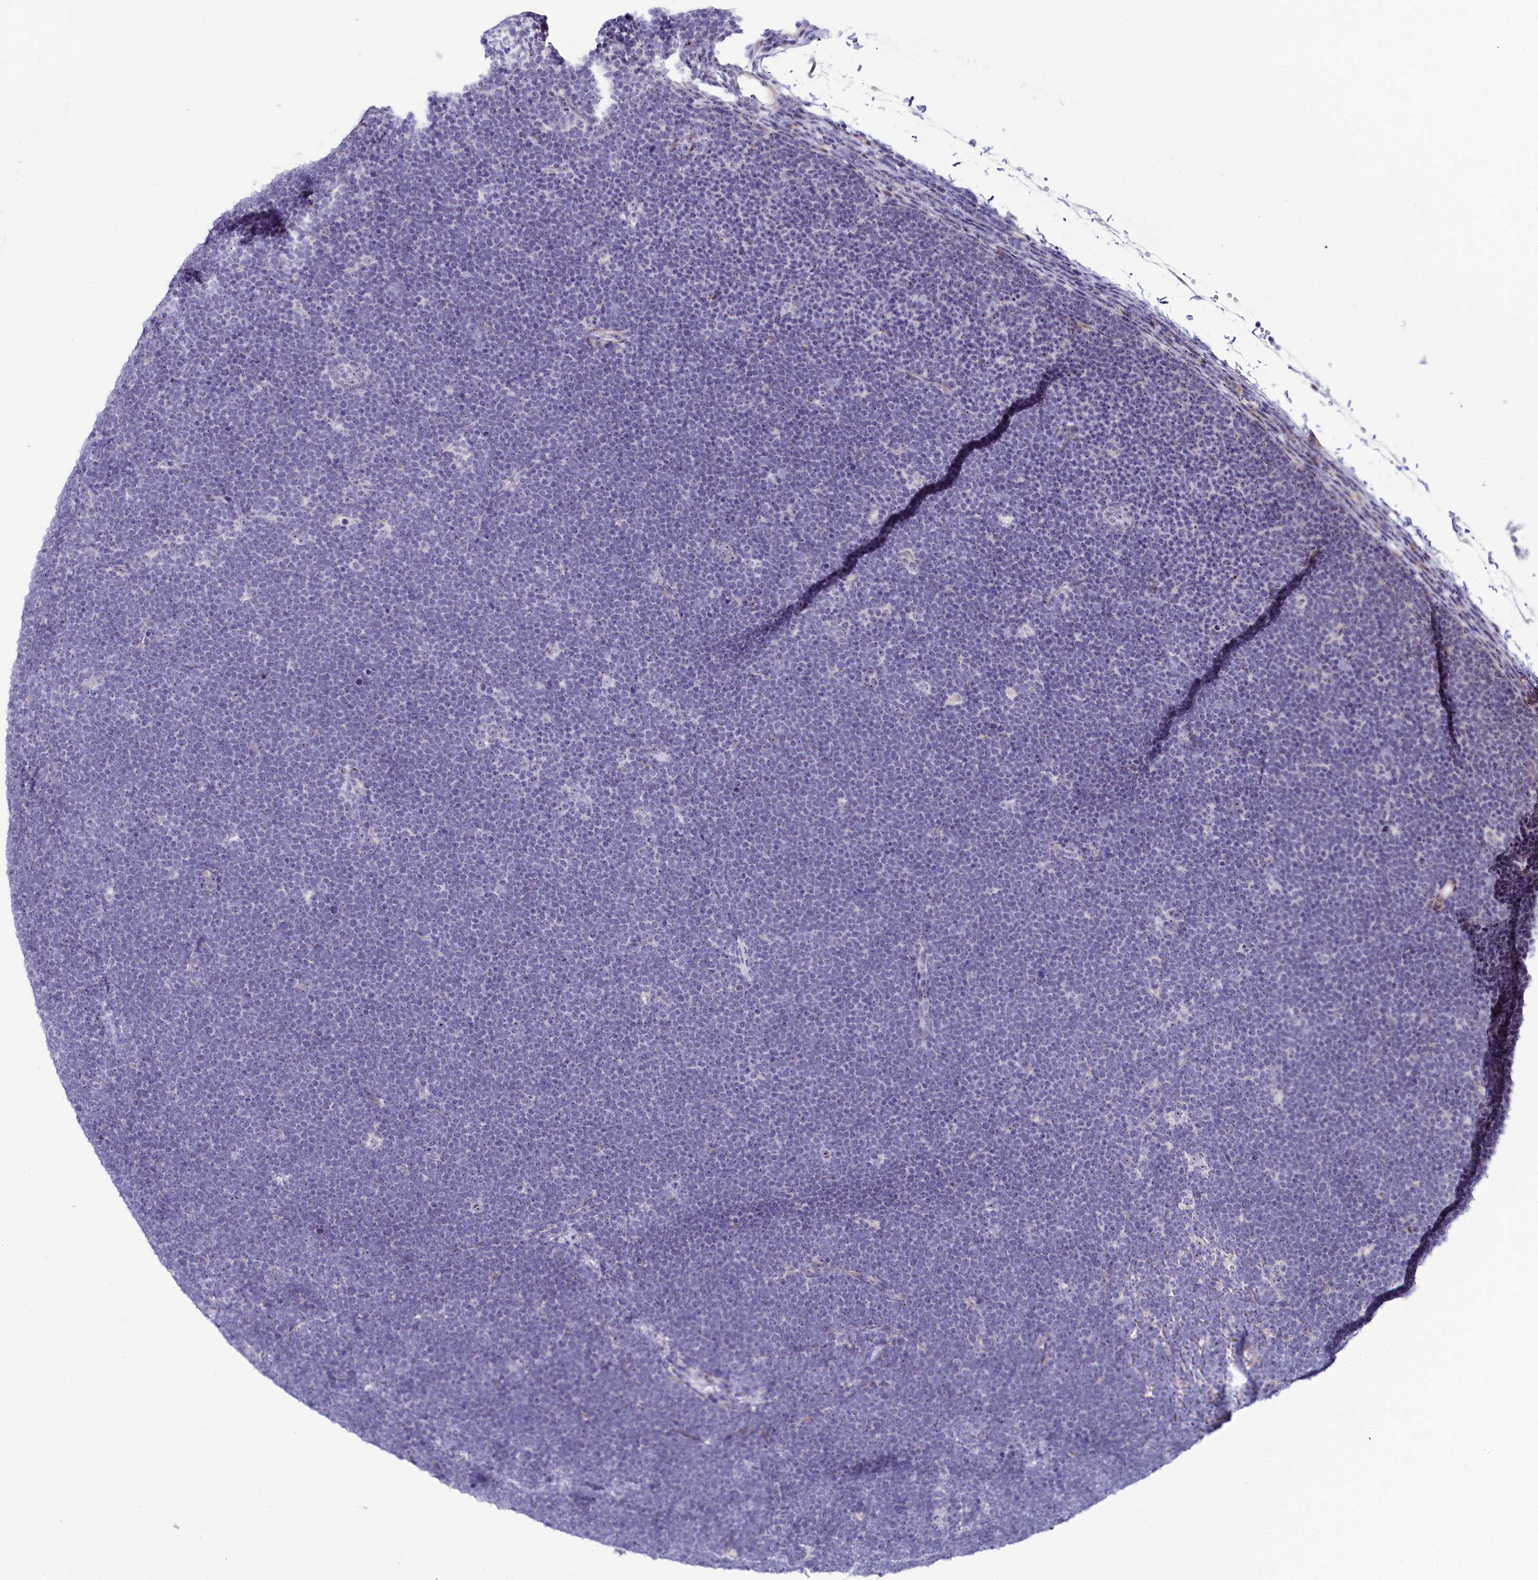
{"staining": {"intensity": "negative", "quantity": "none", "location": "none"}, "tissue": "lymphoma", "cell_type": "Tumor cells", "image_type": "cancer", "snomed": [{"axis": "morphology", "description": "Malignant lymphoma, non-Hodgkin's type, High grade"}, {"axis": "topography", "description": "Lymph node"}], "caption": "Photomicrograph shows no significant protein staining in tumor cells of malignant lymphoma, non-Hodgkin's type (high-grade).", "gene": "TCOF1", "patient": {"sex": "male", "age": 13}}